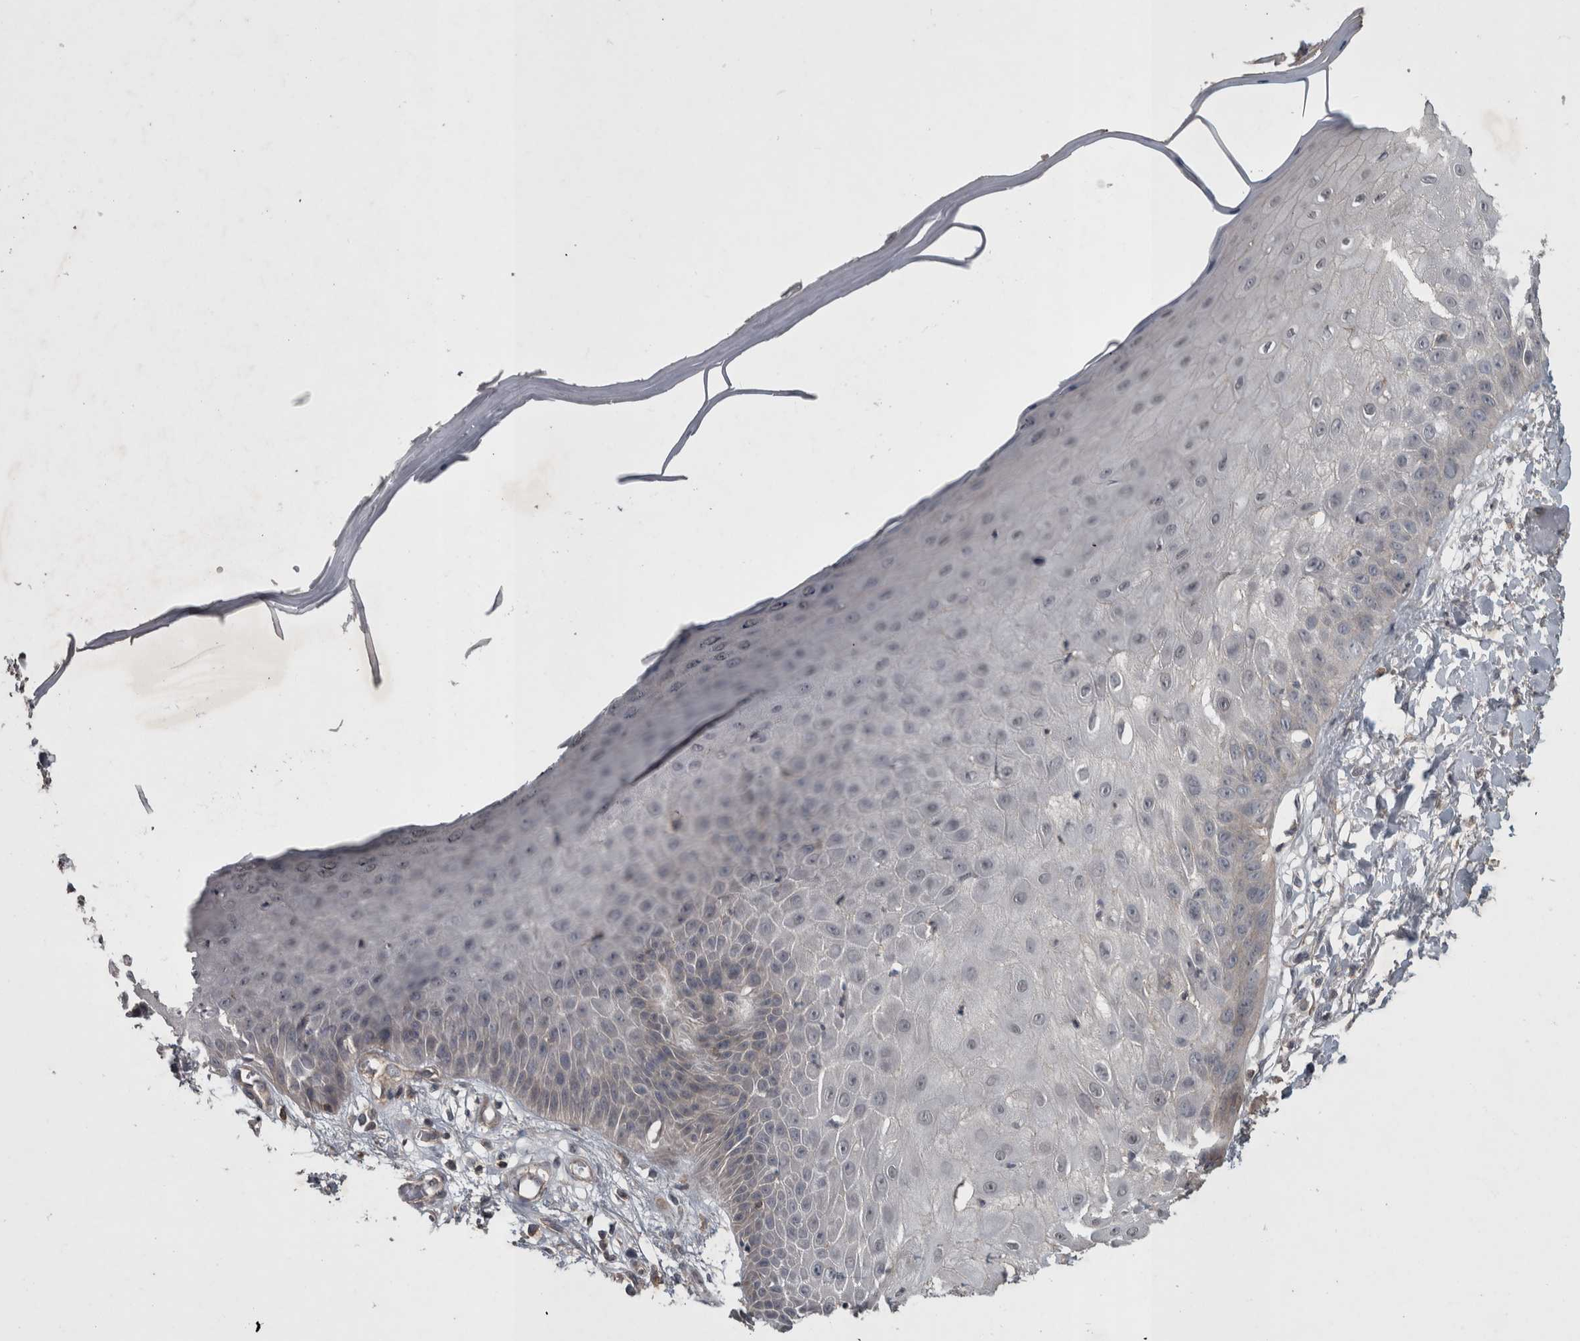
{"staining": {"intensity": "weak", "quantity": ">75%", "location": "cytoplasmic/membranous"}, "tissue": "skin", "cell_type": "Fibroblasts", "image_type": "normal", "snomed": [{"axis": "morphology", "description": "Normal tissue, NOS"}, {"axis": "morphology", "description": "Inflammation, NOS"}, {"axis": "topography", "description": "Skin"}], "caption": "Protein expression analysis of benign skin shows weak cytoplasmic/membranous expression in about >75% of fibroblasts. Nuclei are stained in blue.", "gene": "SPATA48", "patient": {"sex": "female", "age": 44}}